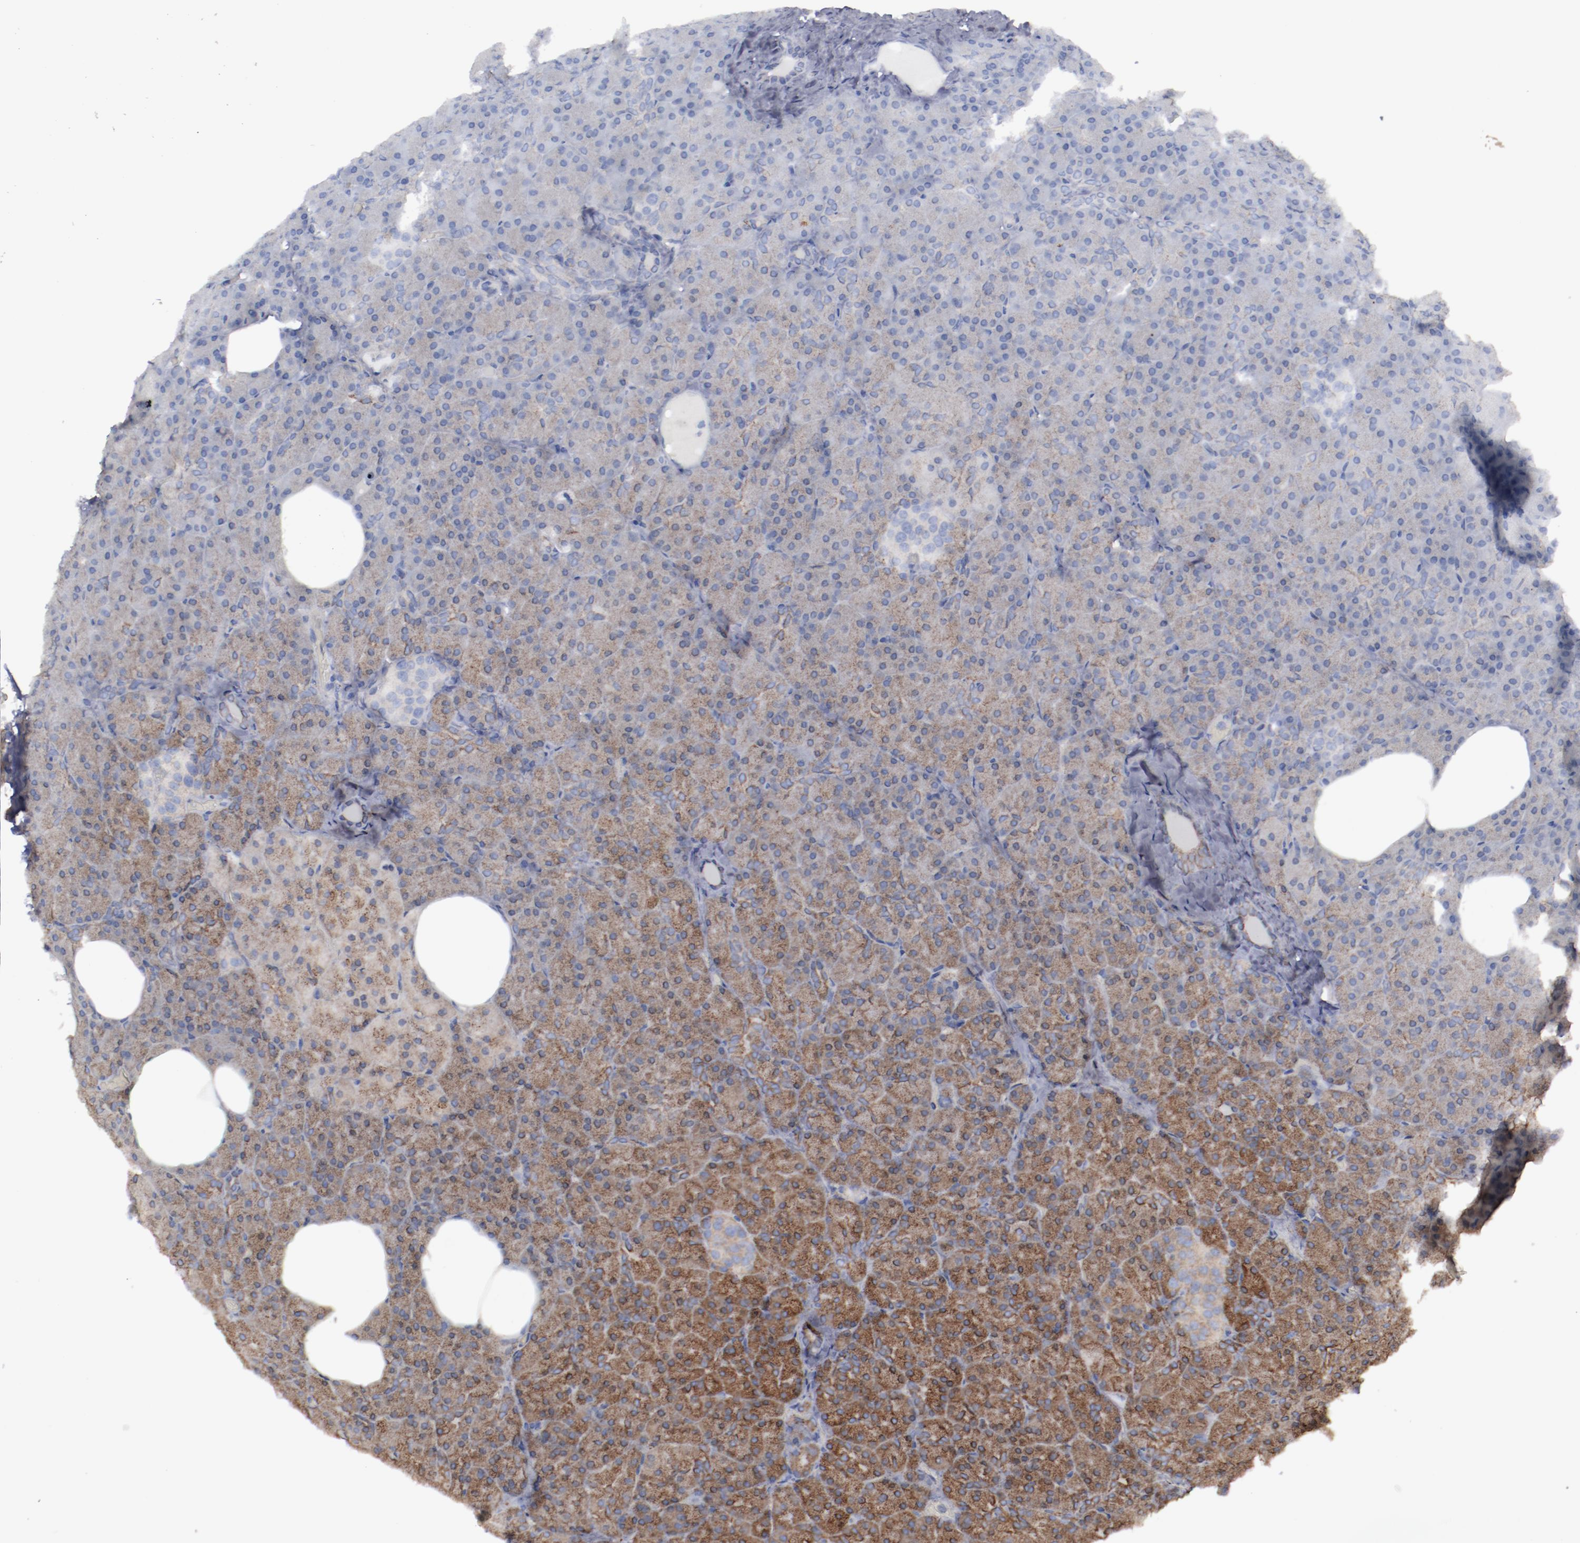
{"staining": {"intensity": "moderate", "quantity": ">75%", "location": "cytoplasmic/membranous"}, "tissue": "pancreas", "cell_type": "Exocrine glandular cells", "image_type": "normal", "snomed": [{"axis": "morphology", "description": "Normal tissue, NOS"}, {"axis": "topography", "description": "Pancreas"}], "caption": "Moderate cytoplasmic/membranous positivity for a protein is present in approximately >75% of exocrine glandular cells of unremarkable pancreas using IHC.", "gene": "ERLIN2", "patient": {"sex": "female", "age": 35}}